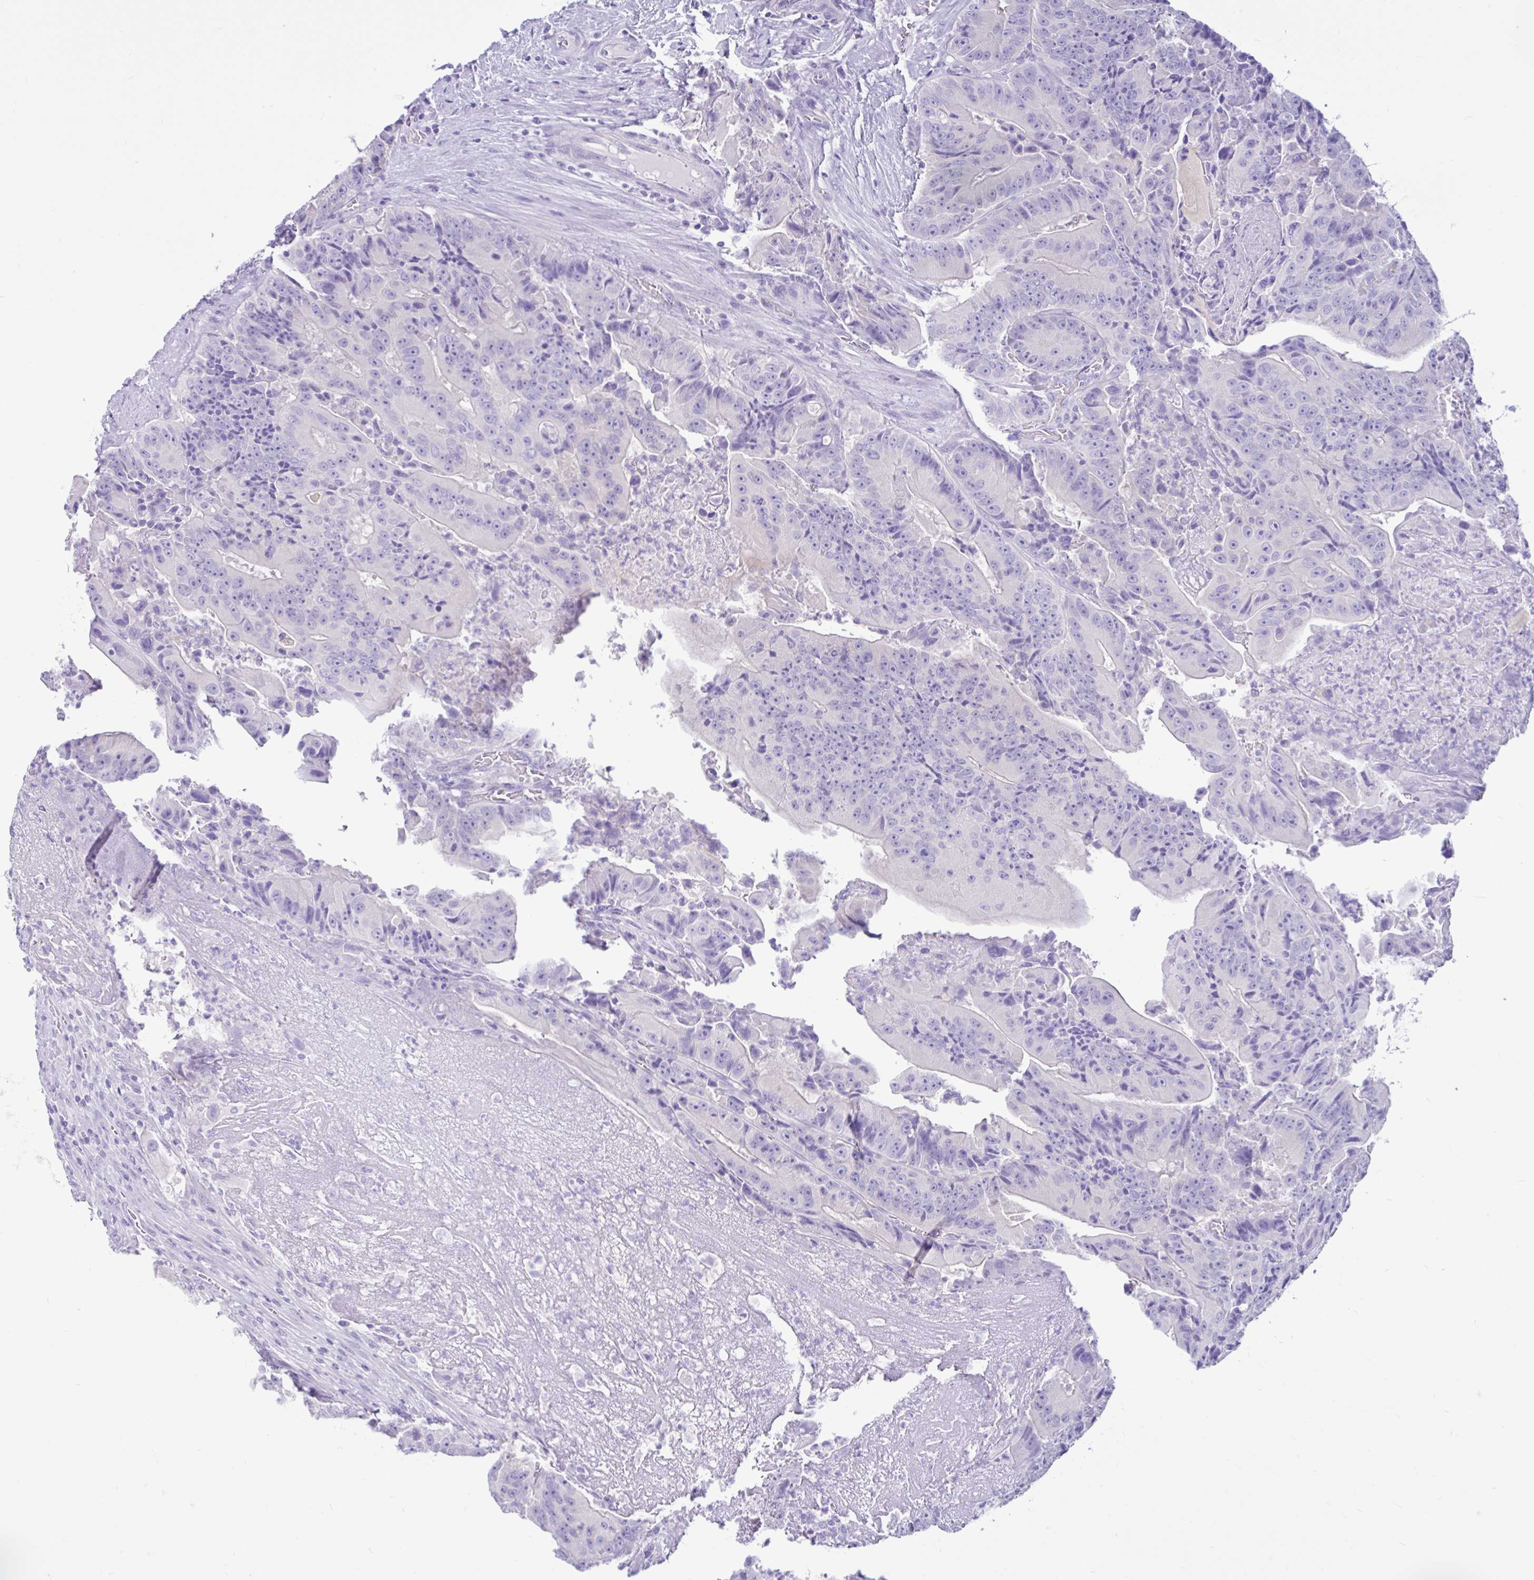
{"staining": {"intensity": "negative", "quantity": "none", "location": "none"}, "tissue": "colorectal cancer", "cell_type": "Tumor cells", "image_type": "cancer", "snomed": [{"axis": "morphology", "description": "Adenocarcinoma, NOS"}, {"axis": "topography", "description": "Colon"}], "caption": "This is a photomicrograph of IHC staining of colorectal adenocarcinoma, which shows no positivity in tumor cells.", "gene": "CYP19A1", "patient": {"sex": "female", "age": 86}}